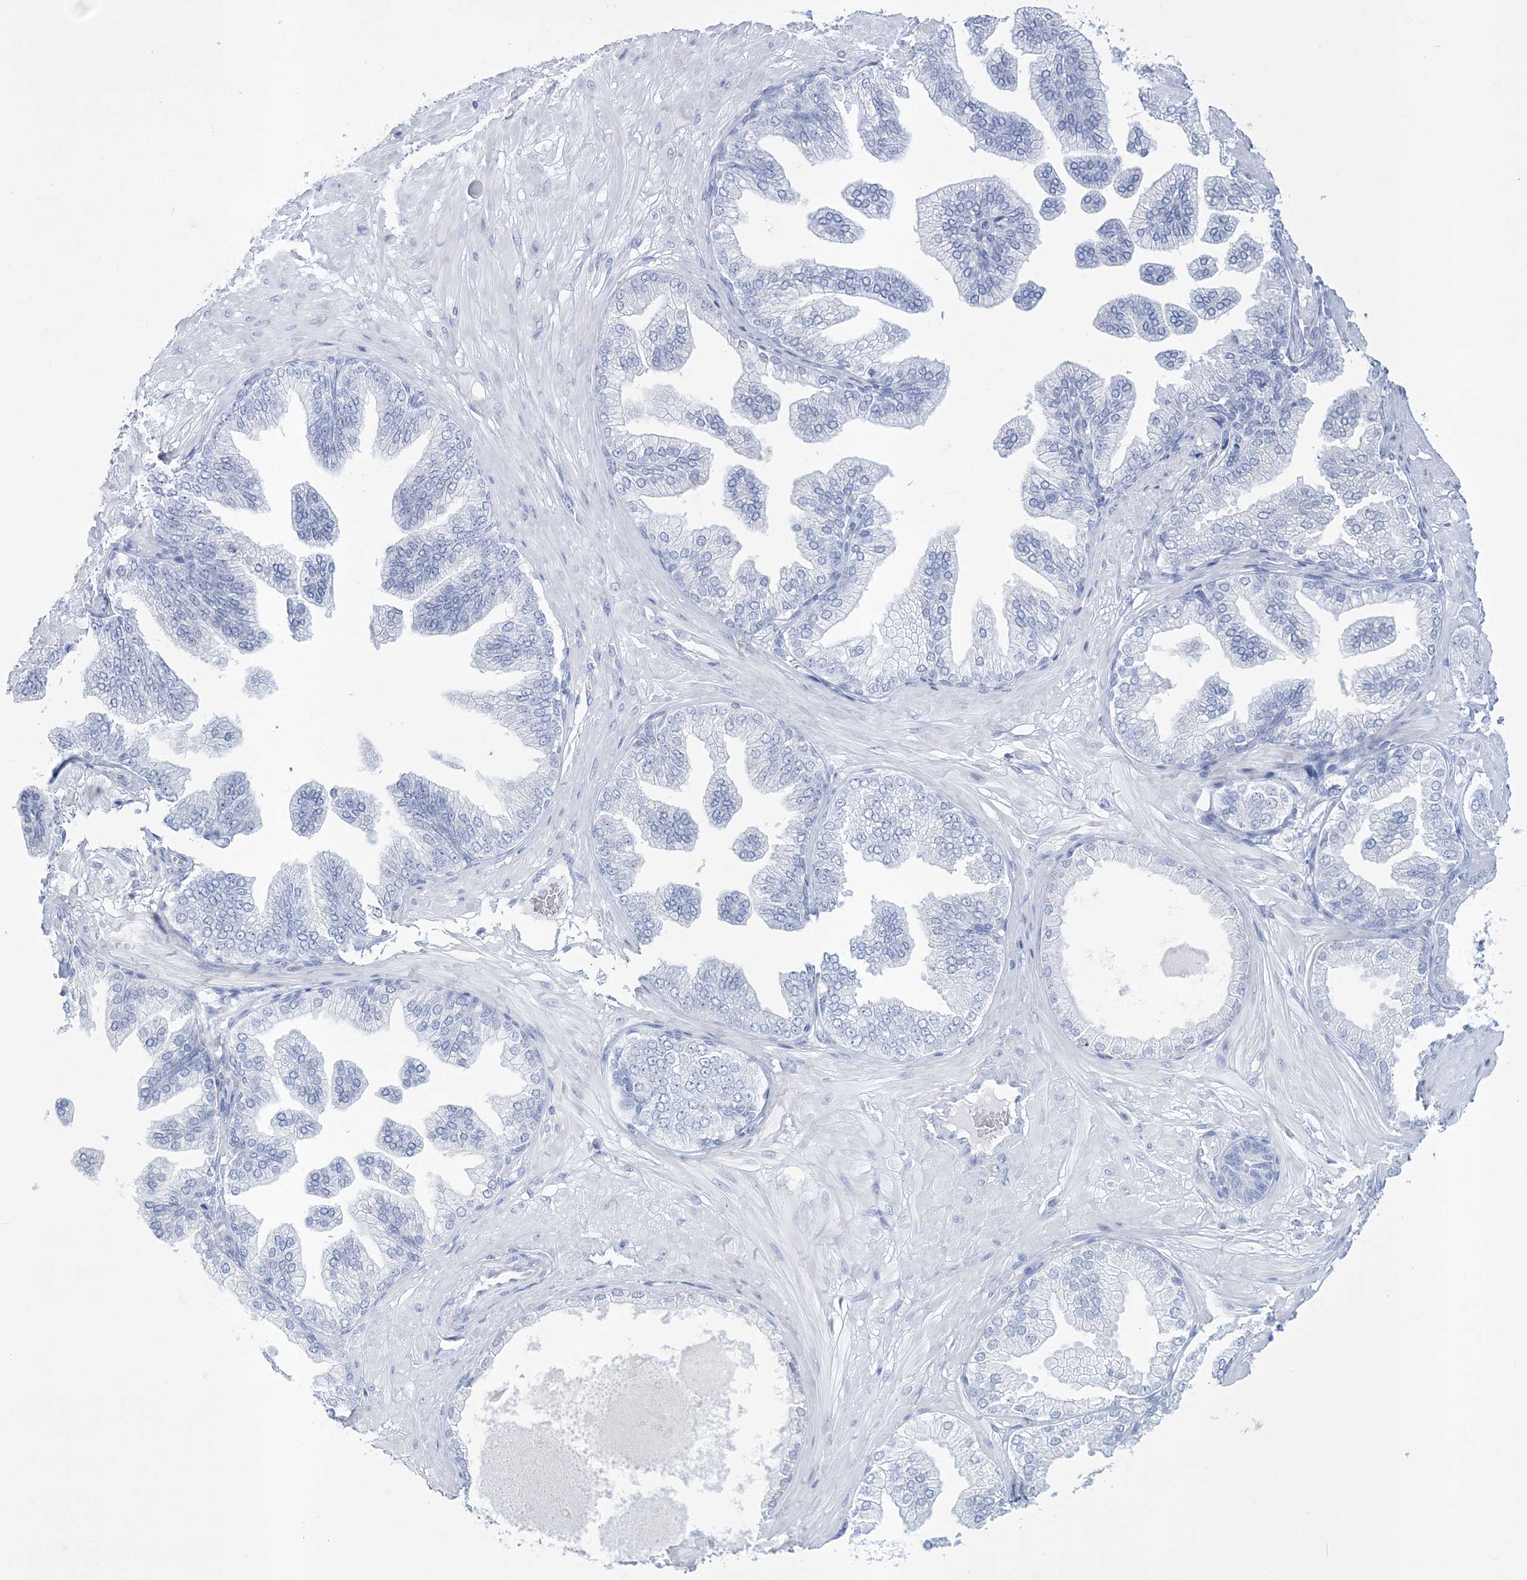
{"staining": {"intensity": "negative", "quantity": "none", "location": "none"}, "tissue": "adipose tissue", "cell_type": "Adipocytes", "image_type": "normal", "snomed": [{"axis": "morphology", "description": "Normal tissue, NOS"}, {"axis": "morphology", "description": "Adenocarcinoma, Low grade"}, {"axis": "topography", "description": "Prostate"}, {"axis": "topography", "description": "Peripheral nerve tissue"}], "caption": "Histopathology image shows no protein staining in adipocytes of benign adipose tissue. (Stains: DAB IHC with hematoxylin counter stain, Microscopy: brightfield microscopy at high magnification).", "gene": "RBP2", "patient": {"sex": "male", "age": 63}}